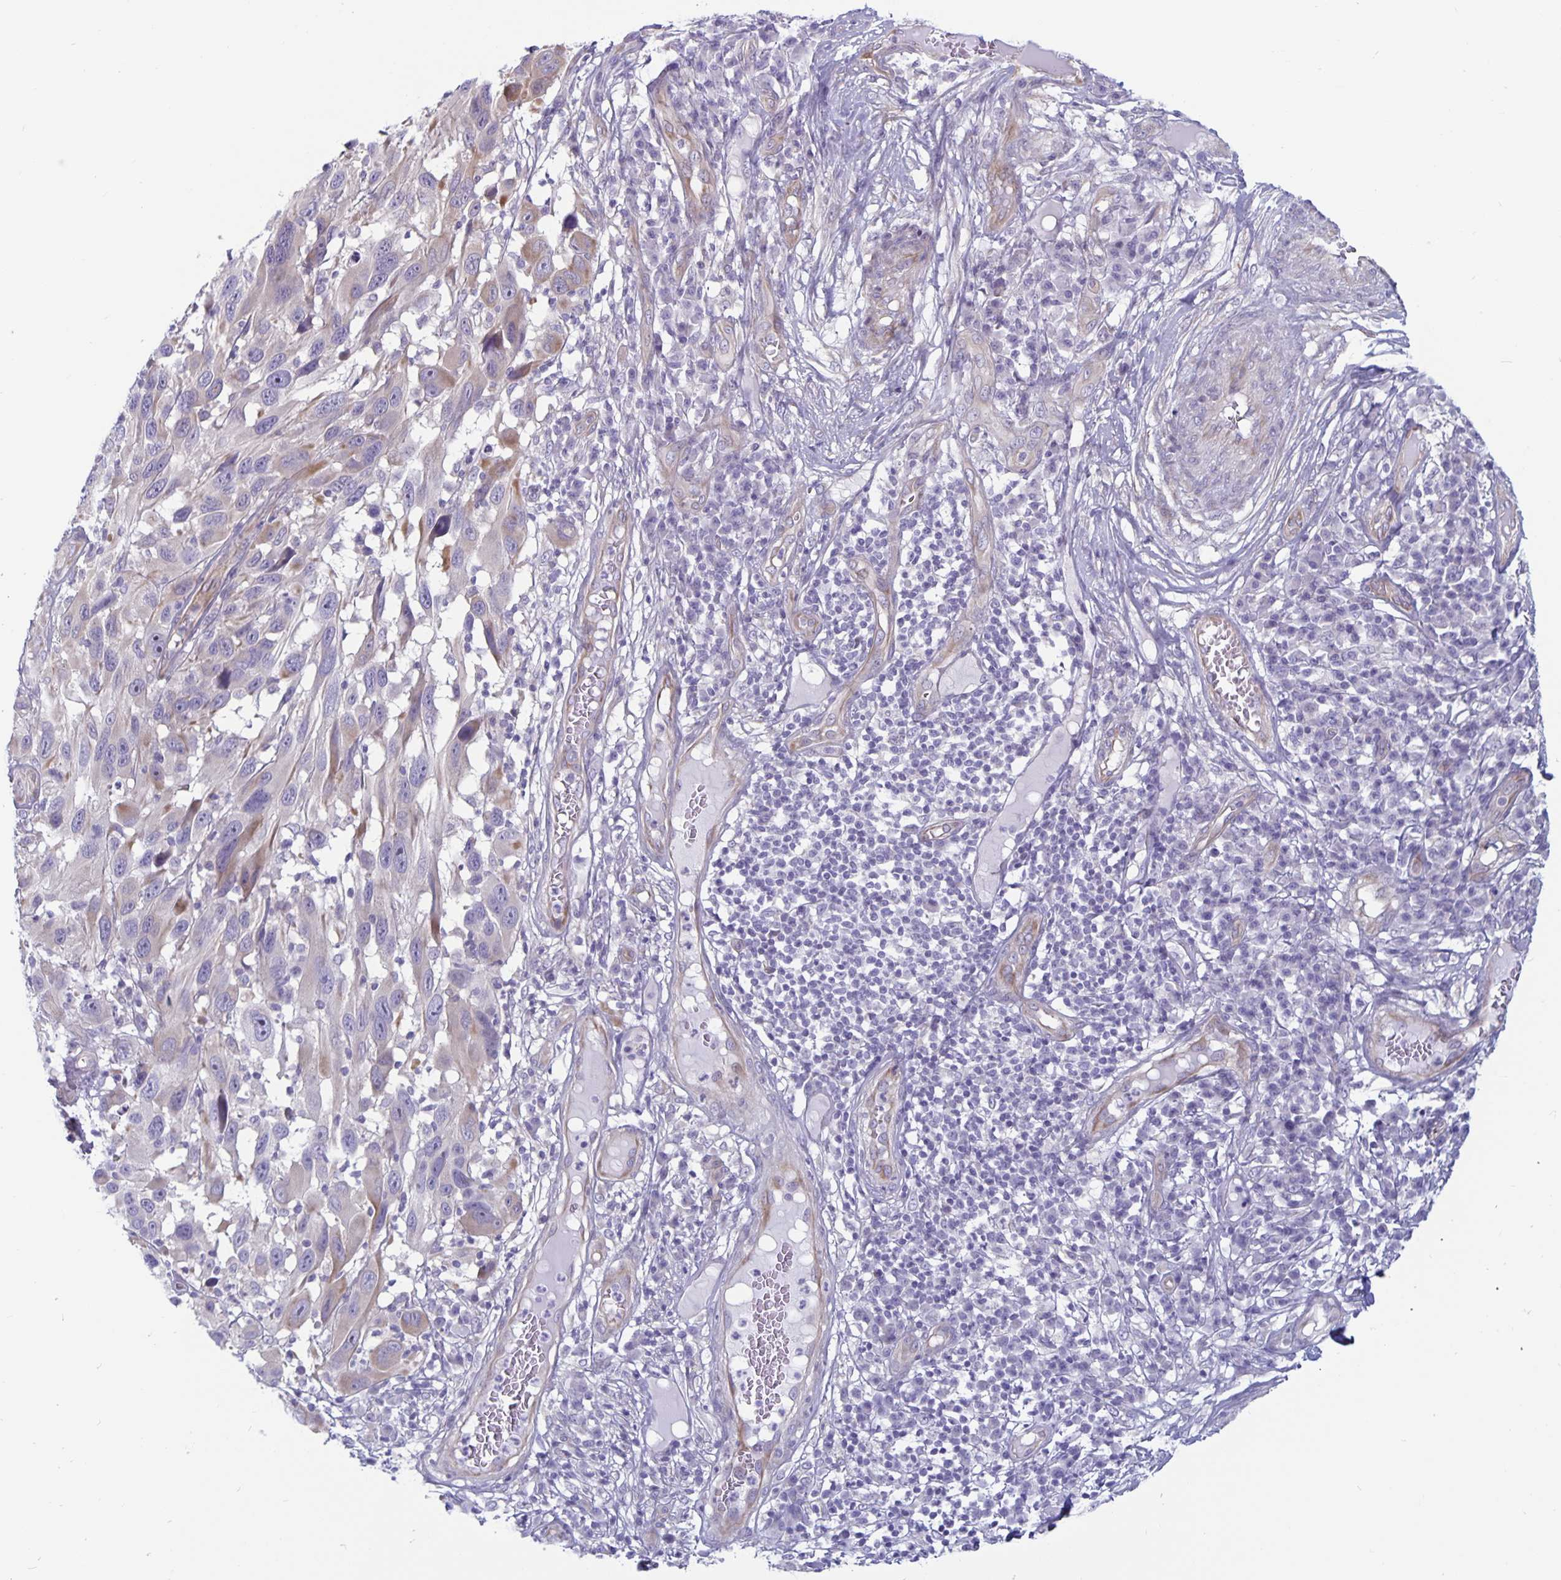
{"staining": {"intensity": "negative", "quantity": "none", "location": "none"}, "tissue": "melanoma", "cell_type": "Tumor cells", "image_type": "cancer", "snomed": [{"axis": "morphology", "description": "Malignant melanoma, NOS"}, {"axis": "topography", "description": "Skin"}], "caption": "An image of human melanoma is negative for staining in tumor cells.", "gene": "PLCB3", "patient": {"sex": "male", "age": 53}}